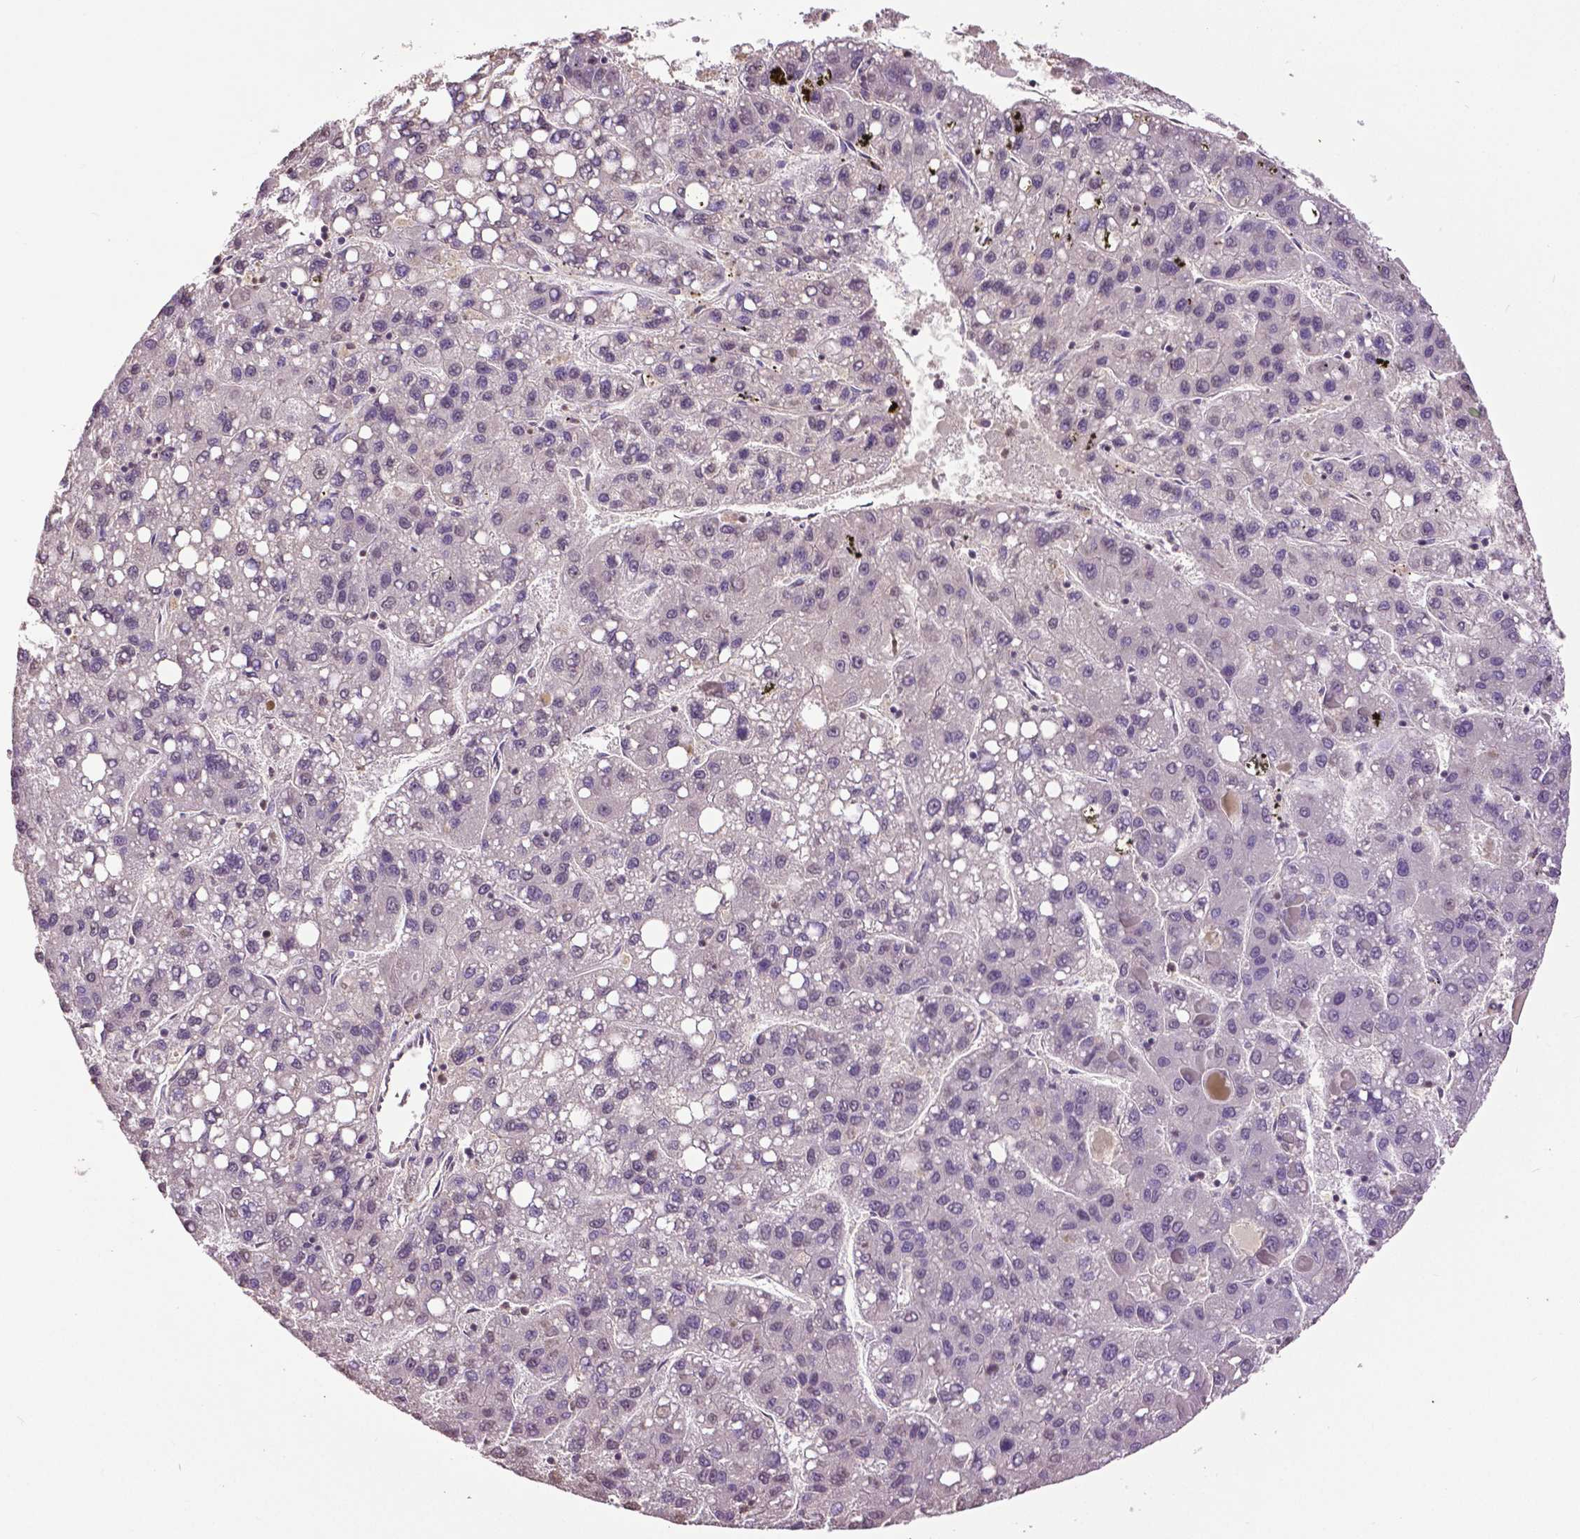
{"staining": {"intensity": "negative", "quantity": "none", "location": "none"}, "tissue": "liver cancer", "cell_type": "Tumor cells", "image_type": "cancer", "snomed": [{"axis": "morphology", "description": "Carcinoma, Hepatocellular, NOS"}, {"axis": "topography", "description": "Liver"}], "caption": "This is an IHC histopathology image of human liver hepatocellular carcinoma. There is no staining in tumor cells.", "gene": "RUNX3", "patient": {"sex": "female", "age": 82}}